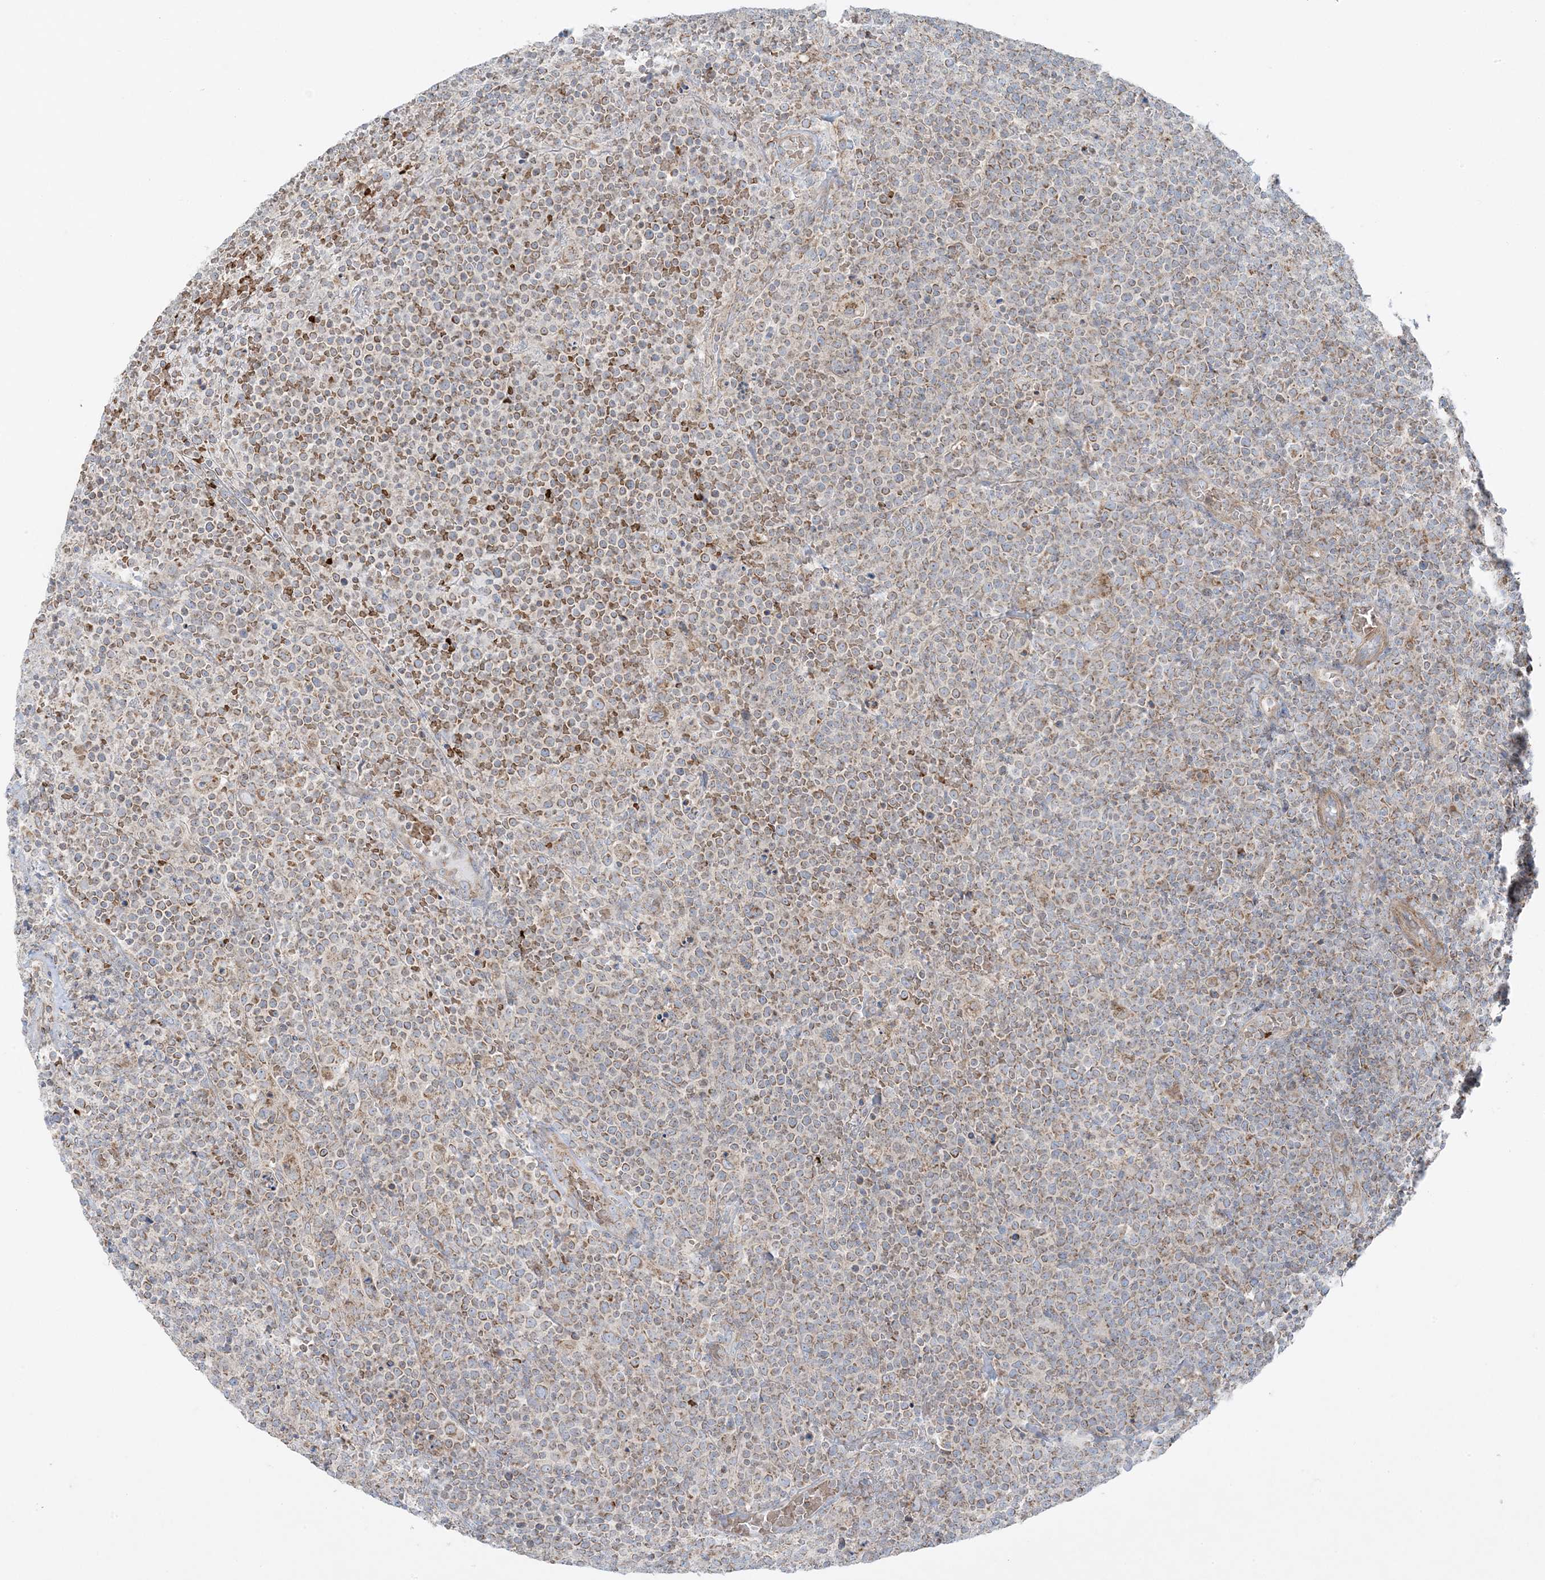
{"staining": {"intensity": "moderate", "quantity": "25%-75%", "location": "cytoplasmic/membranous"}, "tissue": "lymphoma", "cell_type": "Tumor cells", "image_type": "cancer", "snomed": [{"axis": "morphology", "description": "Malignant lymphoma, non-Hodgkin's type, High grade"}, {"axis": "topography", "description": "Lymph node"}], "caption": "This photomicrograph reveals IHC staining of human lymphoma, with medium moderate cytoplasmic/membranous expression in approximately 25%-75% of tumor cells.", "gene": "PIK3R4", "patient": {"sex": "male", "age": 61}}